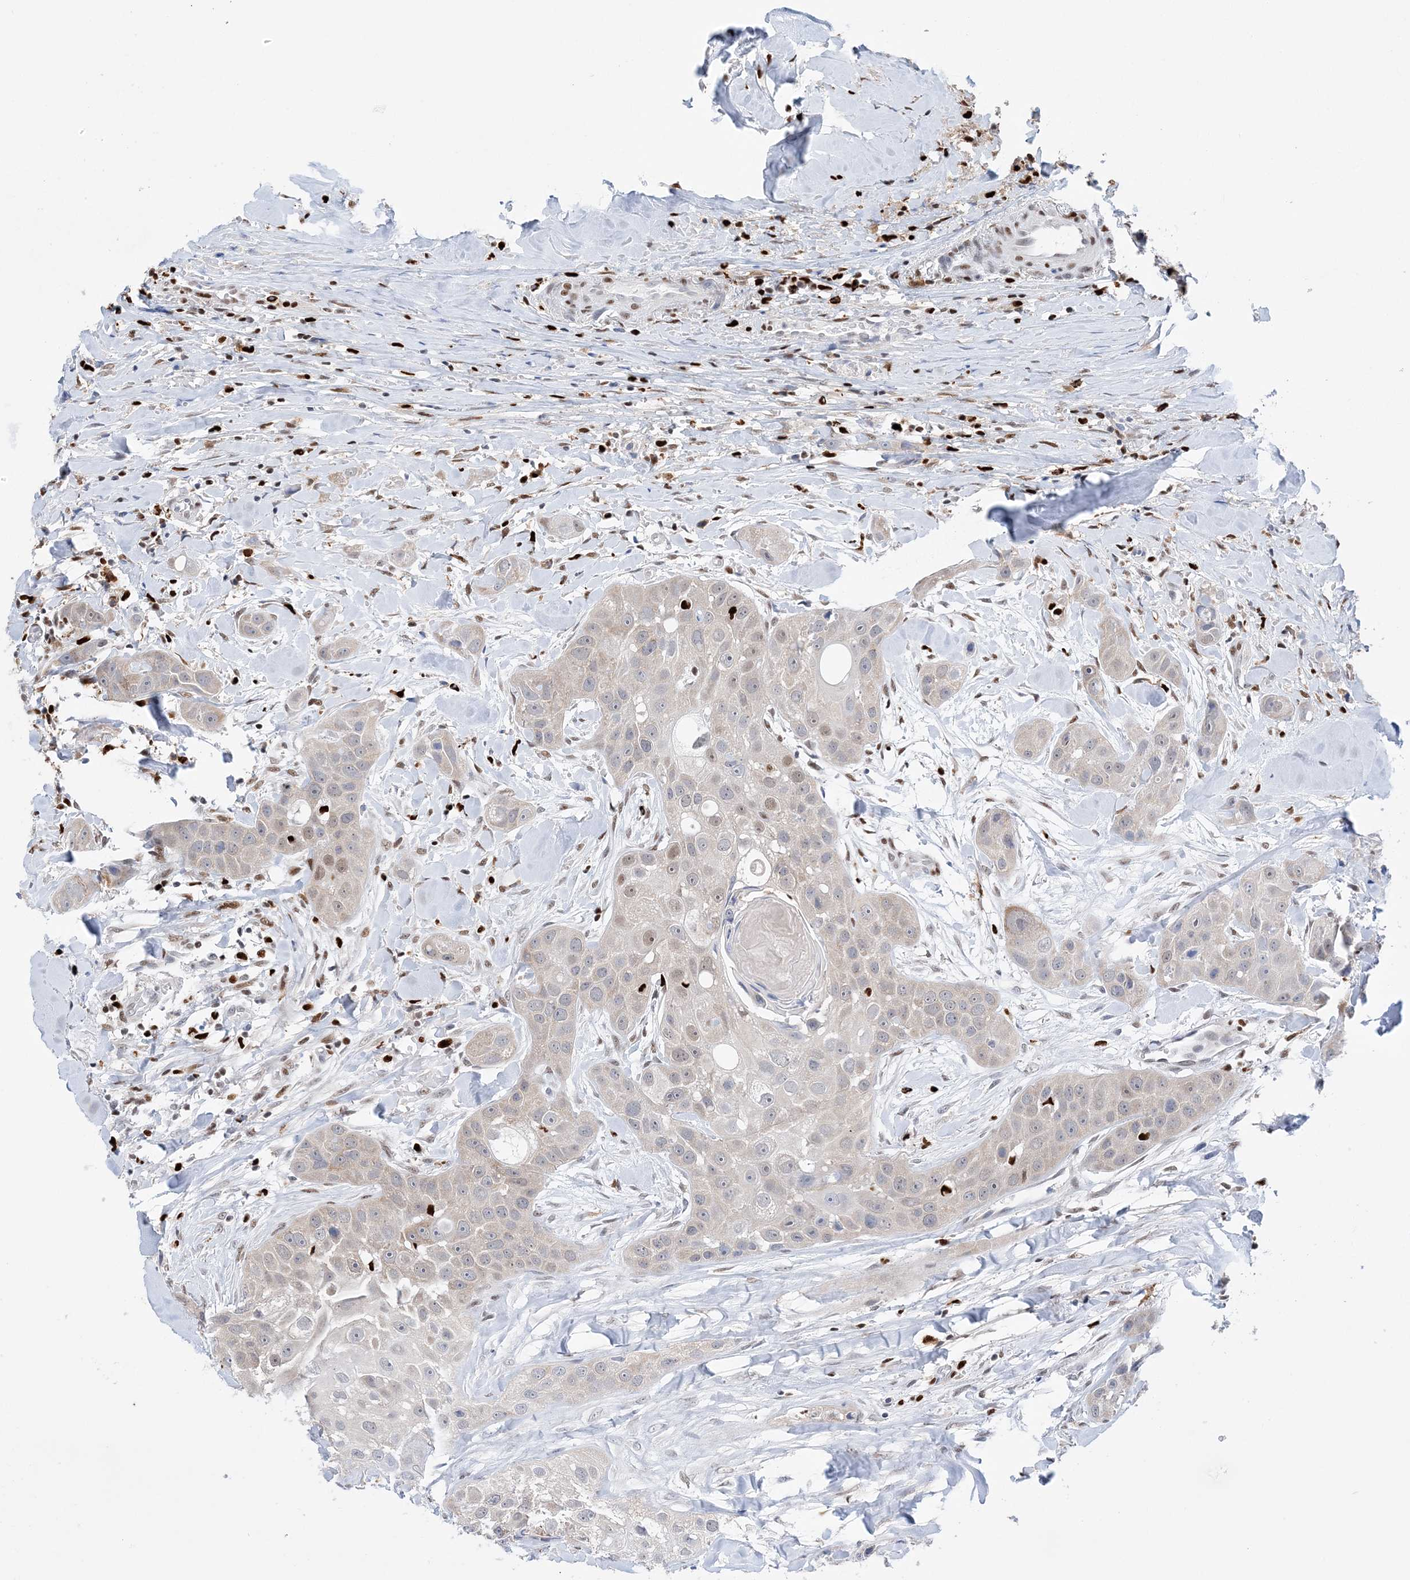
{"staining": {"intensity": "weak", "quantity": "<25%", "location": "nuclear"}, "tissue": "head and neck cancer", "cell_type": "Tumor cells", "image_type": "cancer", "snomed": [{"axis": "morphology", "description": "Normal tissue, NOS"}, {"axis": "morphology", "description": "Squamous cell carcinoma, NOS"}, {"axis": "topography", "description": "Skeletal muscle"}, {"axis": "topography", "description": "Head-Neck"}], "caption": "High magnification brightfield microscopy of head and neck squamous cell carcinoma stained with DAB (brown) and counterstained with hematoxylin (blue): tumor cells show no significant positivity.", "gene": "NIT2", "patient": {"sex": "male", "age": 51}}